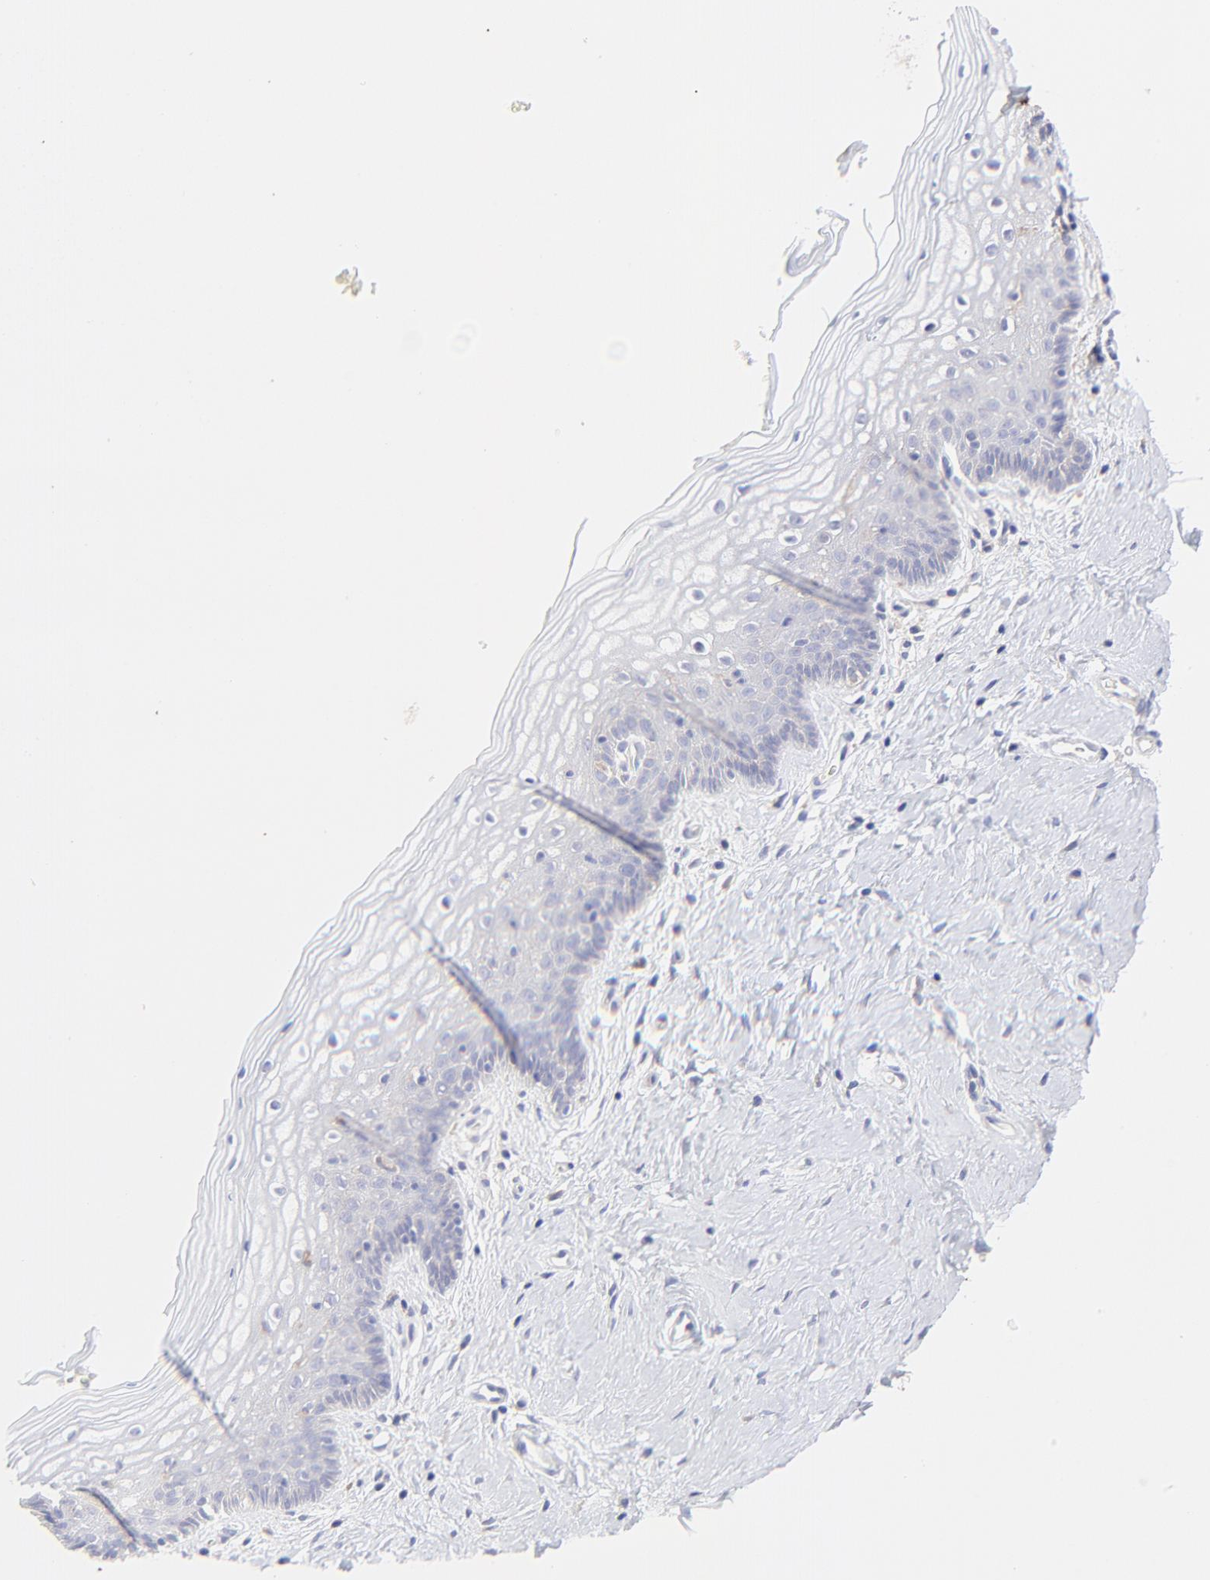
{"staining": {"intensity": "negative", "quantity": "none", "location": "none"}, "tissue": "vagina", "cell_type": "Squamous epithelial cells", "image_type": "normal", "snomed": [{"axis": "morphology", "description": "Normal tissue, NOS"}, {"axis": "topography", "description": "Vagina"}], "caption": "Immunohistochemistry image of benign vagina: human vagina stained with DAB (3,3'-diaminobenzidine) shows no significant protein positivity in squamous epithelial cells.", "gene": "LHFPL1", "patient": {"sex": "female", "age": 46}}